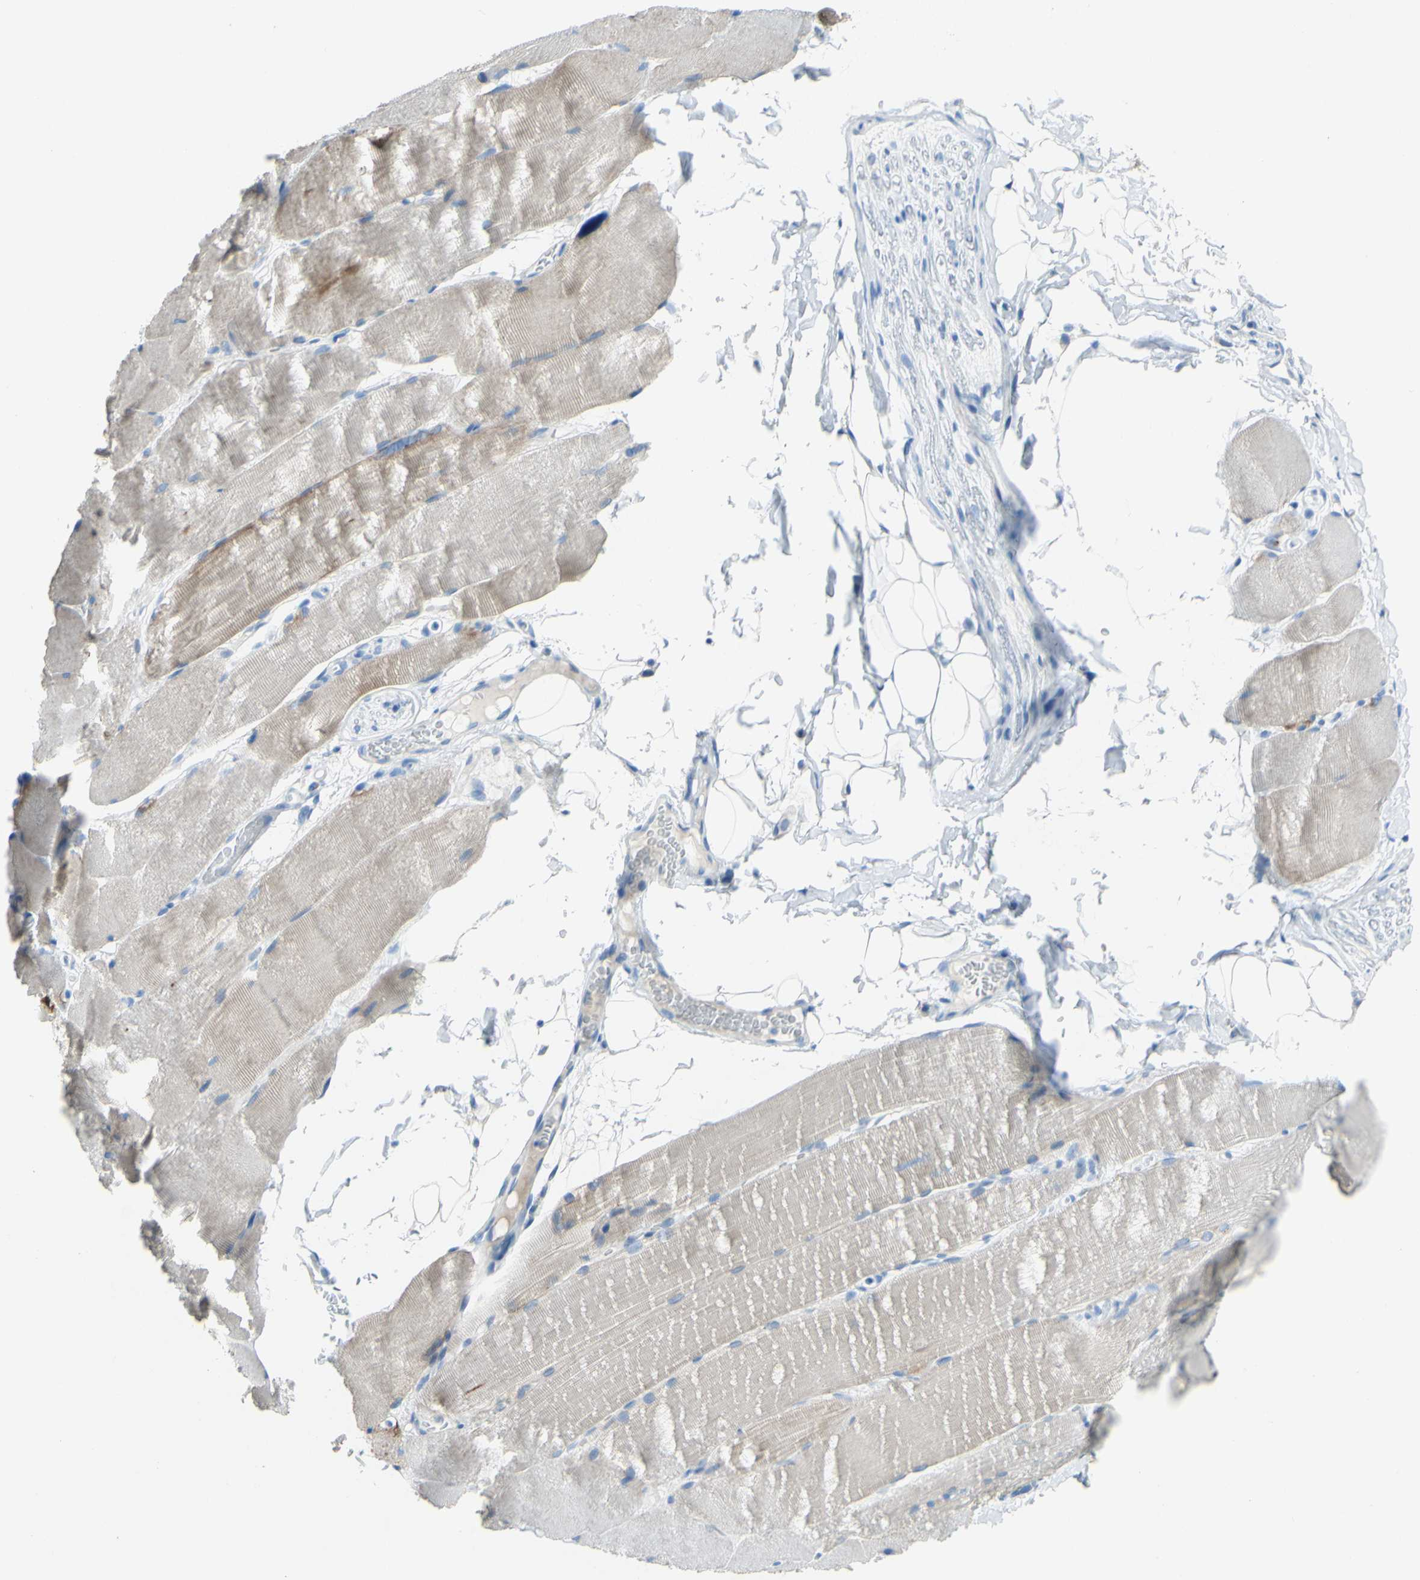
{"staining": {"intensity": "weak", "quantity": ">75%", "location": "cytoplasmic/membranous"}, "tissue": "skeletal muscle", "cell_type": "Myocytes", "image_type": "normal", "snomed": [{"axis": "morphology", "description": "Normal tissue, NOS"}, {"axis": "topography", "description": "Skin"}, {"axis": "topography", "description": "Skeletal muscle"}], "caption": "Brown immunohistochemical staining in unremarkable human skeletal muscle displays weak cytoplasmic/membranous expression in approximately >75% of myocytes. (brown staining indicates protein expression, while blue staining denotes nuclei).", "gene": "DSC2", "patient": {"sex": "male", "age": 83}}